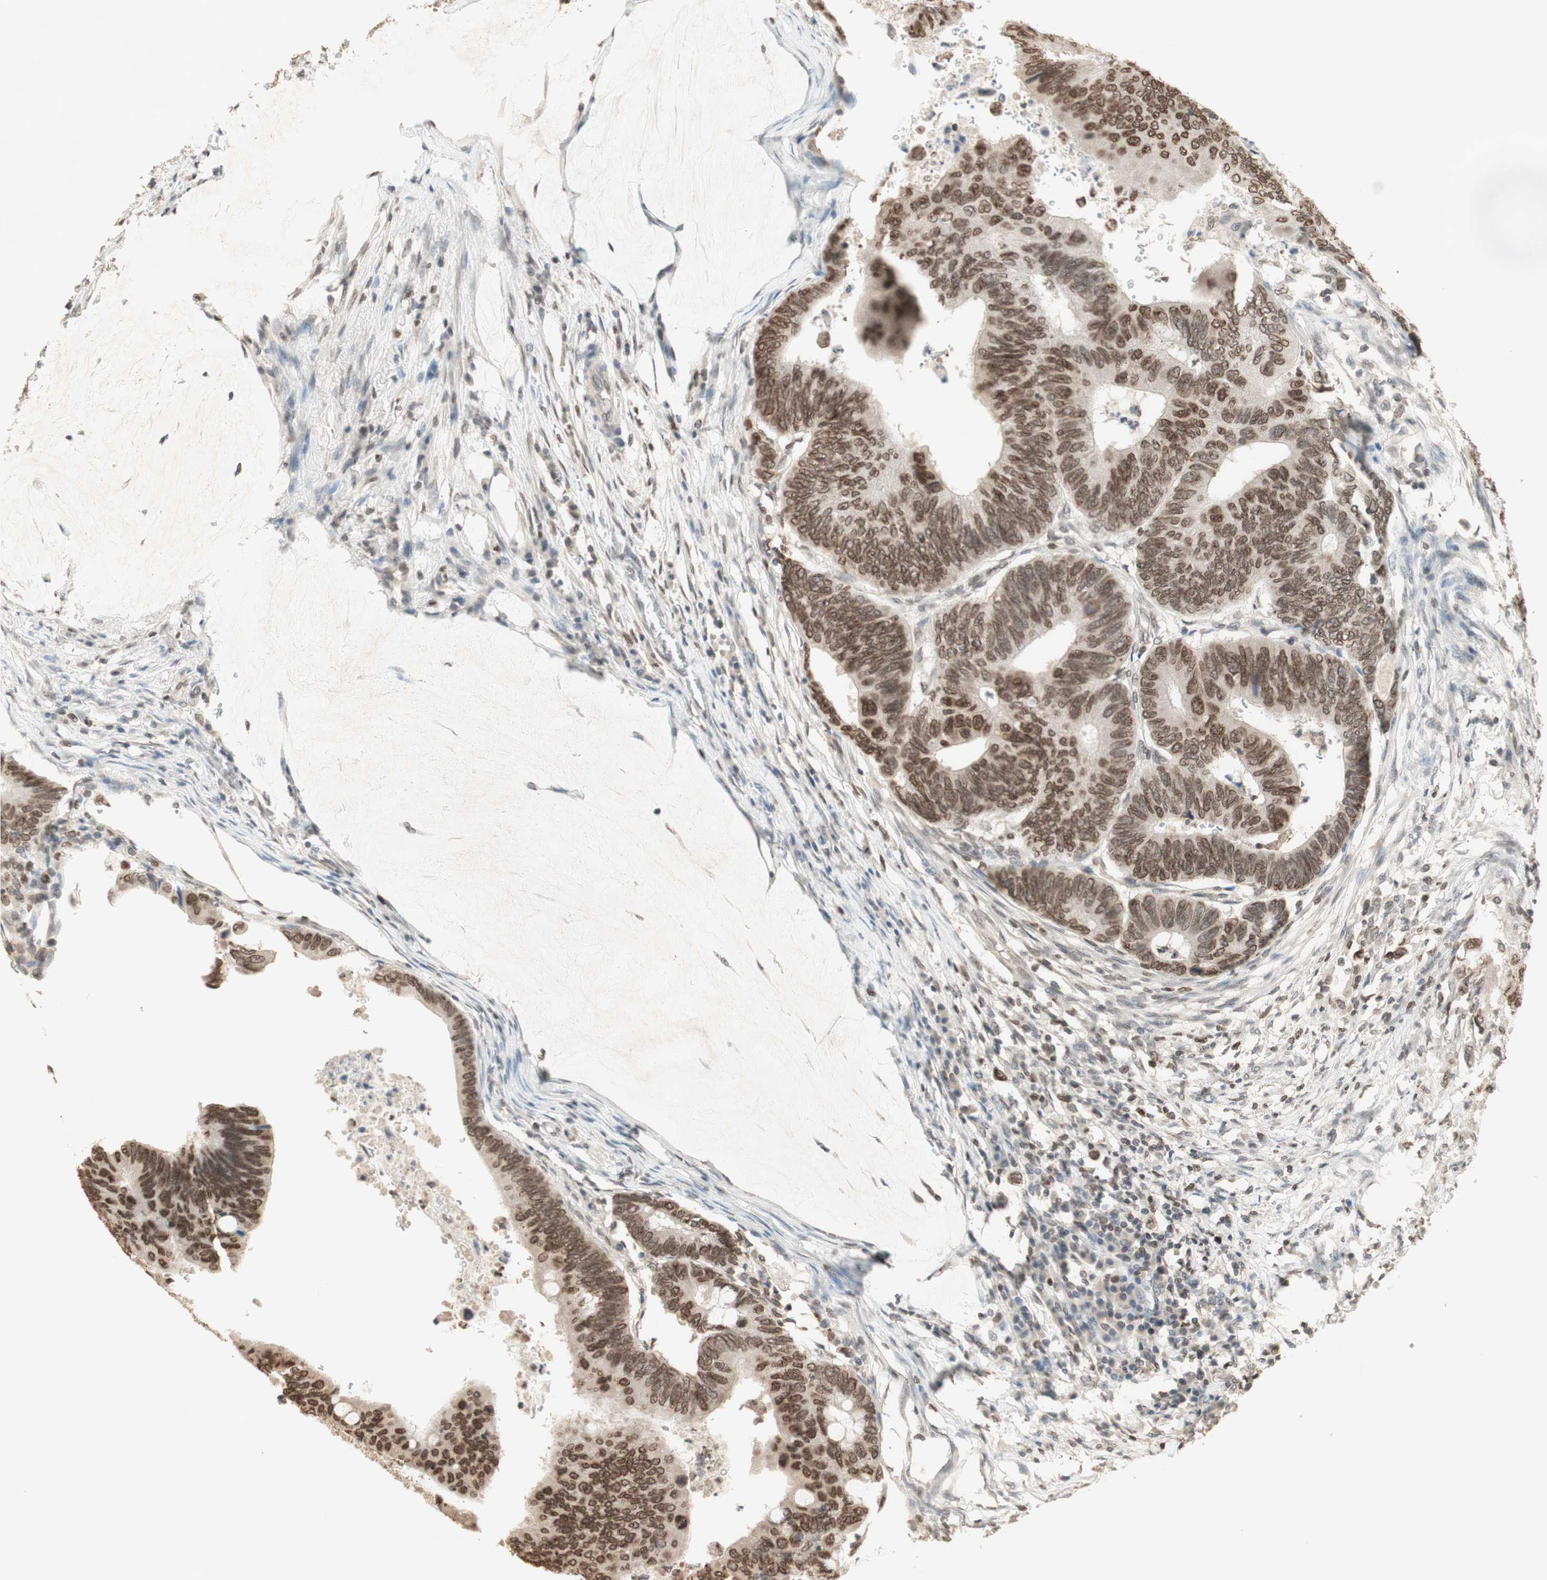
{"staining": {"intensity": "moderate", "quantity": ">75%", "location": "cytoplasmic/membranous,nuclear"}, "tissue": "colorectal cancer", "cell_type": "Tumor cells", "image_type": "cancer", "snomed": [{"axis": "morphology", "description": "Normal tissue, NOS"}, {"axis": "morphology", "description": "Adenocarcinoma, NOS"}, {"axis": "topography", "description": "Rectum"}, {"axis": "topography", "description": "Peripheral nerve tissue"}], "caption": "A brown stain shows moderate cytoplasmic/membranous and nuclear staining of a protein in colorectal cancer (adenocarcinoma) tumor cells. Nuclei are stained in blue.", "gene": "TMPO", "patient": {"sex": "male", "age": 92}}